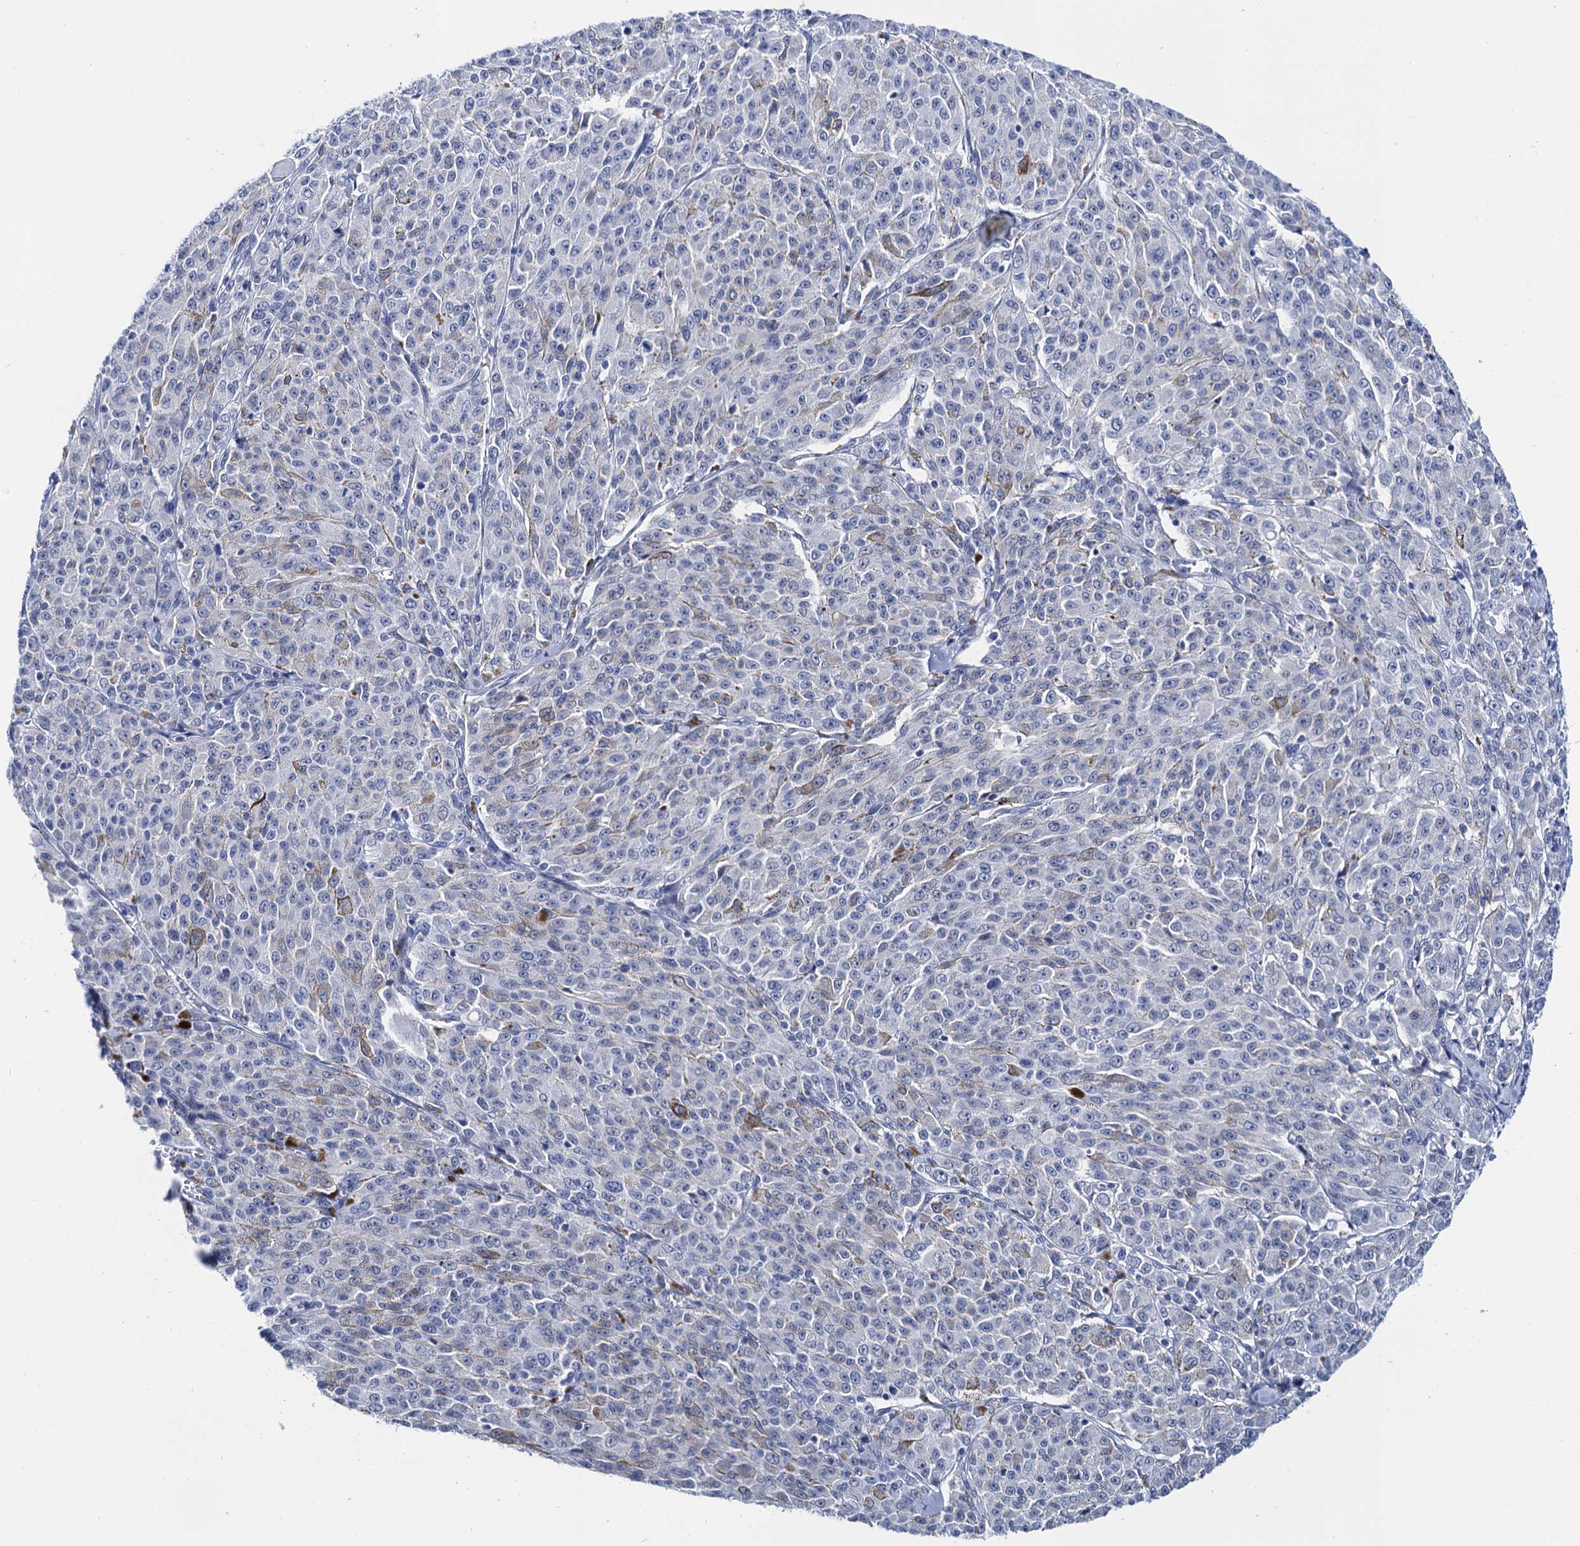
{"staining": {"intensity": "negative", "quantity": "none", "location": "none"}, "tissue": "melanoma", "cell_type": "Tumor cells", "image_type": "cancer", "snomed": [{"axis": "morphology", "description": "Malignant melanoma, NOS"}, {"axis": "topography", "description": "Skin"}], "caption": "High magnification brightfield microscopy of malignant melanoma stained with DAB (brown) and counterstained with hematoxylin (blue): tumor cells show no significant expression.", "gene": "LYPD3", "patient": {"sex": "female", "age": 52}}